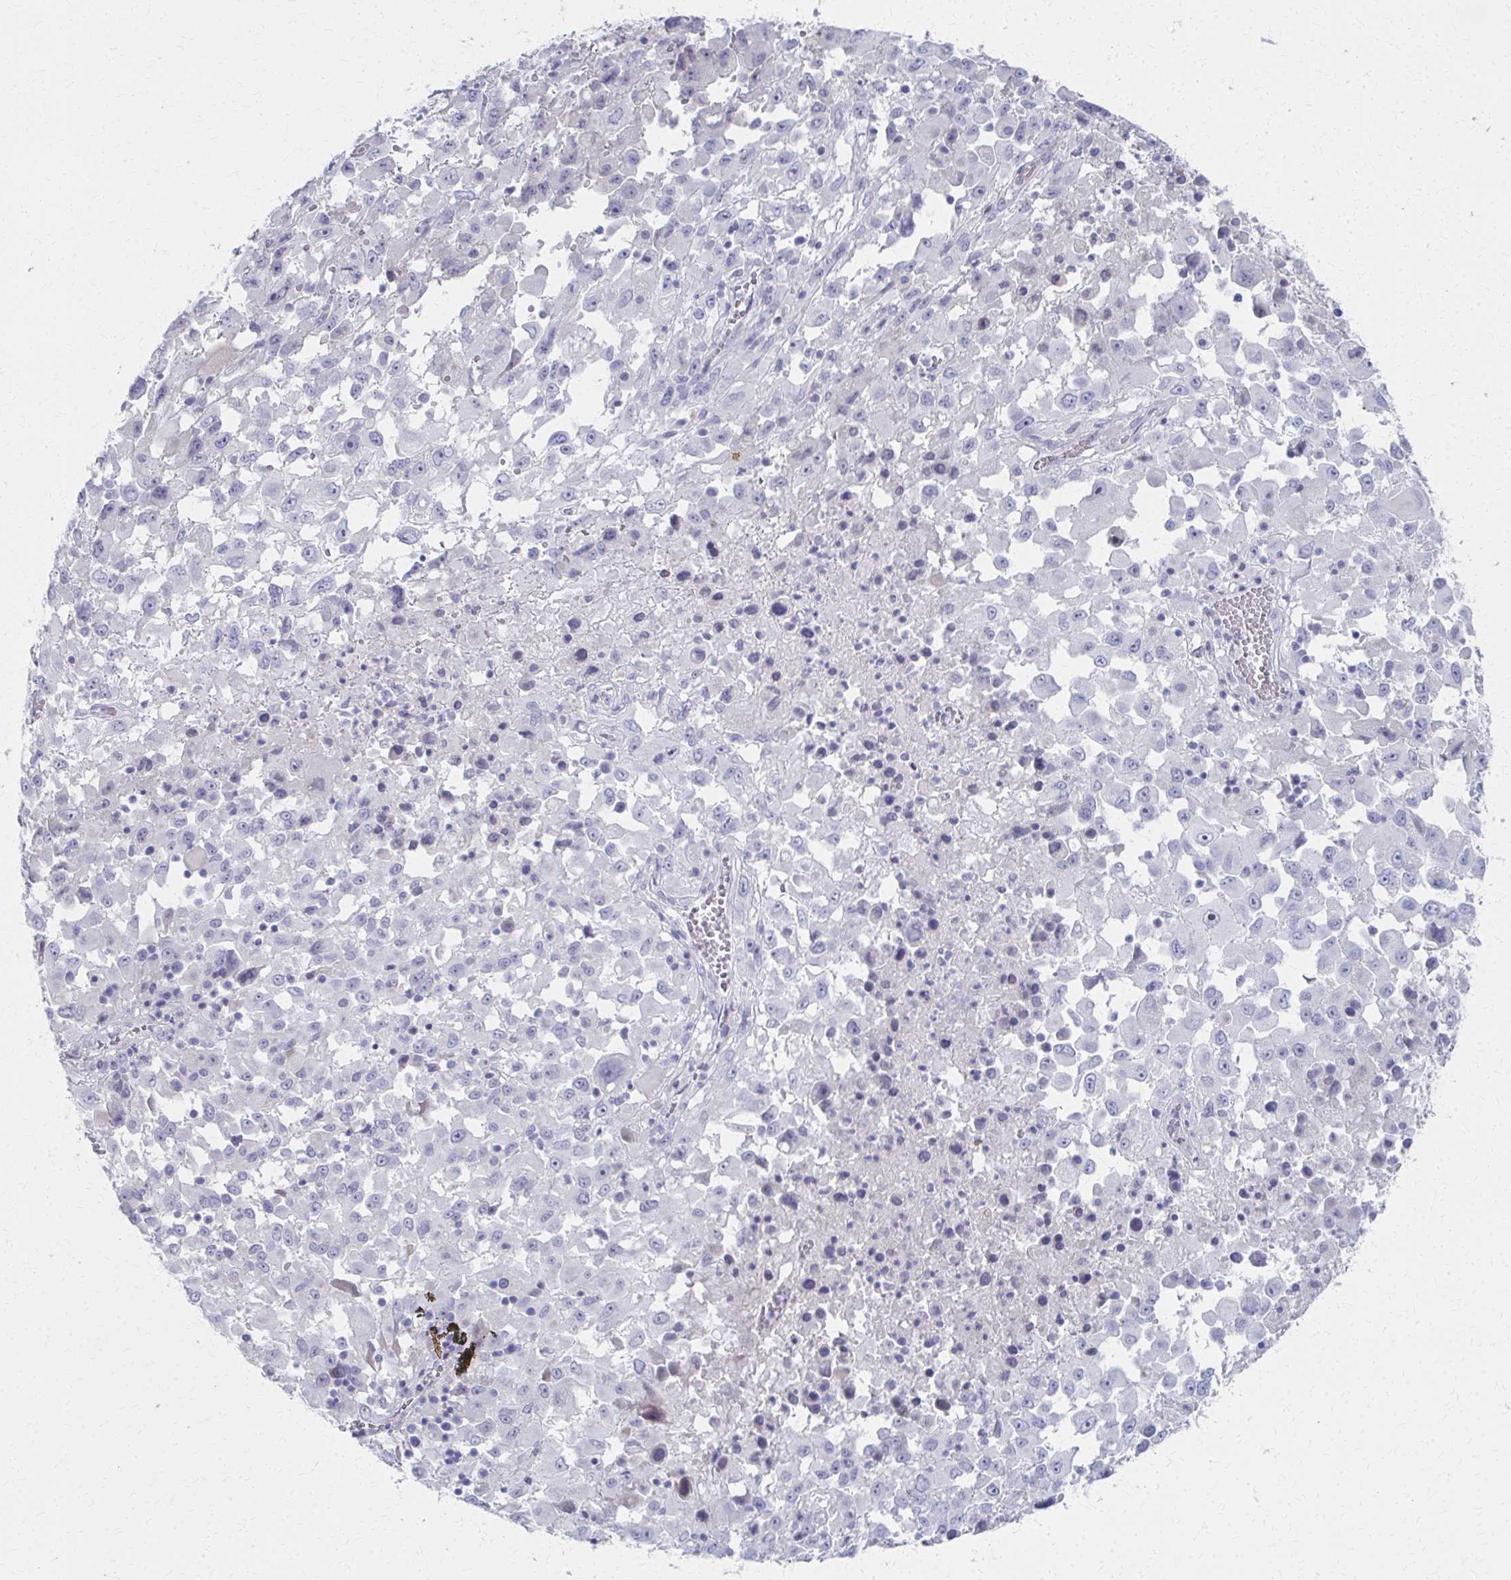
{"staining": {"intensity": "negative", "quantity": "none", "location": "none"}, "tissue": "melanoma", "cell_type": "Tumor cells", "image_type": "cancer", "snomed": [{"axis": "morphology", "description": "Malignant melanoma, Metastatic site"}, {"axis": "topography", "description": "Soft tissue"}], "caption": "Malignant melanoma (metastatic site) was stained to show a protein in brown. There is no significant expression in tumor cells. (Immunohistochemistry (ihc), brightfield microscopy, high magnification).", "gene": "MS4A2", "patient": {"sex": "male", "age": 50}}